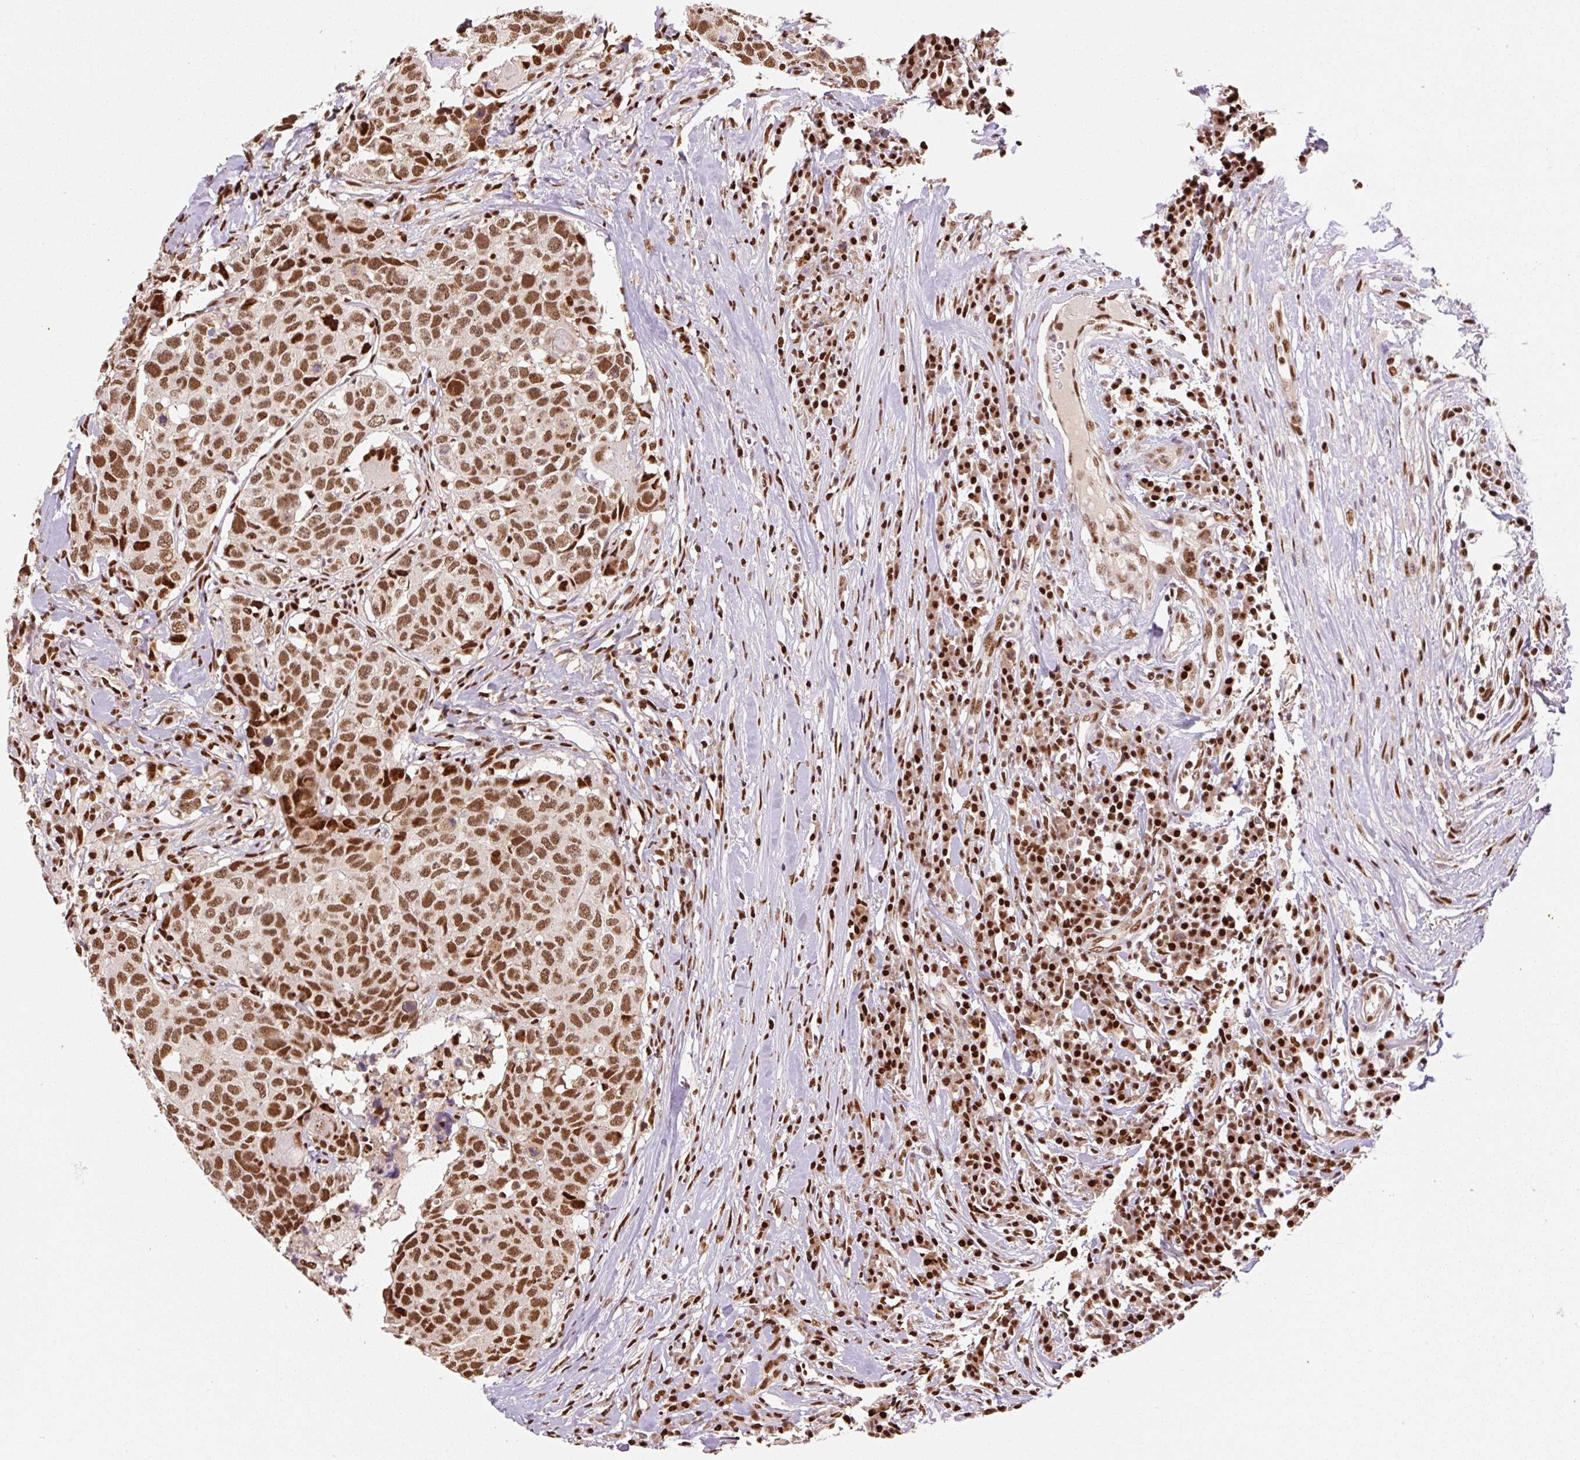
{"staining": {"intensity": "strong", "quantity": ">75%", "location": "nuclear"}, "tissue": "head and neck cancer", "cell_type": "Tumor cells", "image_type": "cancer", "snomed": [{"axis": "morphology", "description": "Normal tissue, NOS"}, {"axis": "morphology", "description": "Squamous cell carcinoma, NOS"}, {"axis": "topography", "description": "Skeletal muscle"}, {"axis": "topography", "description": "Vascular tissue"}, {"axis": "topography", "description": "Peripheral nerve tissue"}, {"axis": "topography", "description": "Head-Neck"}], "caption": "Immunohistochemistry photomicrograph of neoplastic tissue: squamous cell carcinoma (head and neck) stained using IHC exhibits high levels of strong protein expression localized specifically in the nuclear of tumor cells, appearing as a nuclear brown color.", "gene": "GPR139", "patient": {"sex": "male", "age": 66}}